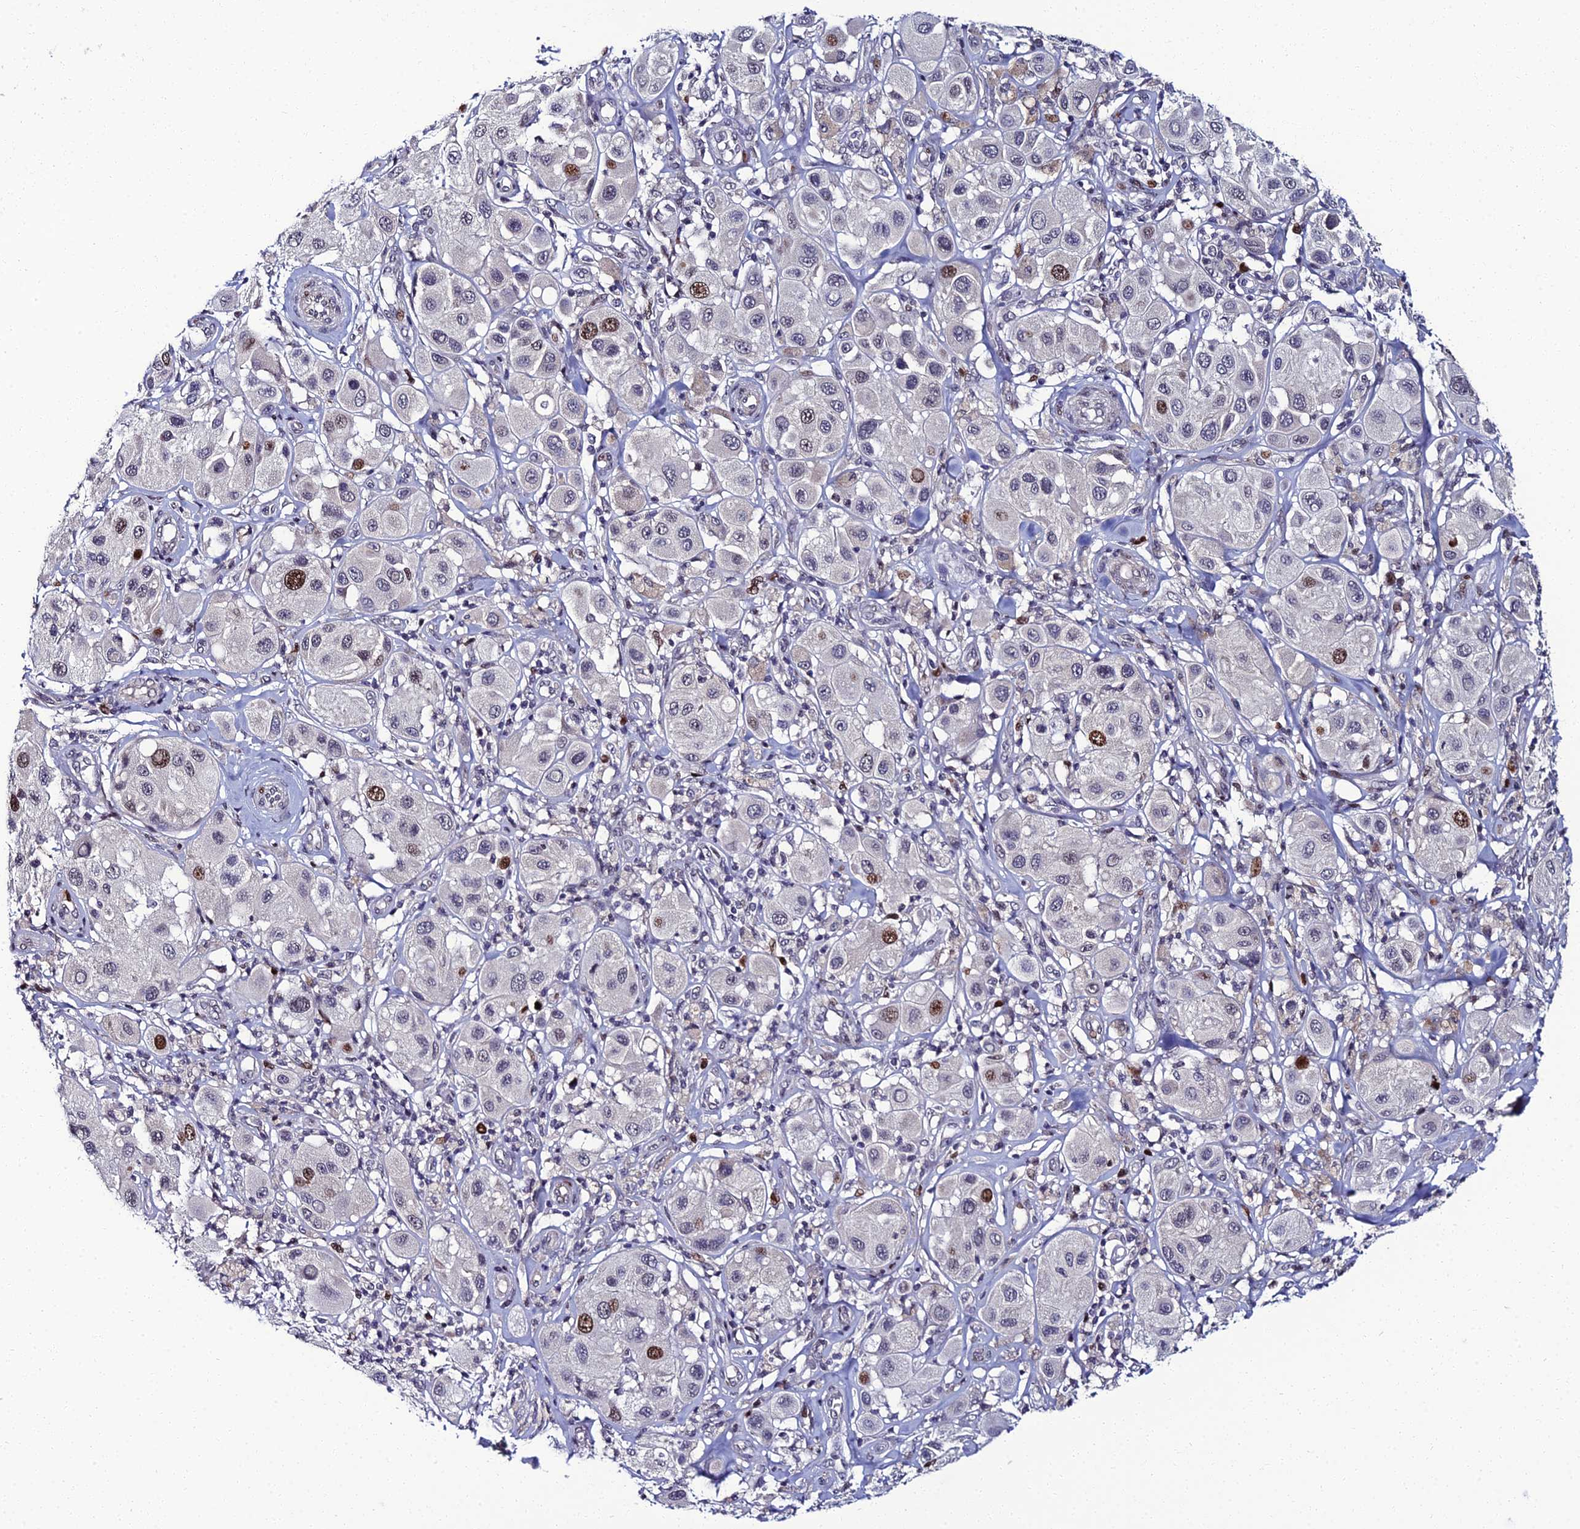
{"staining": {"intensity": "strong", "quantity": "<25%", "location": "nuclear"}, "tissue": "melanoma", "cell_type": "Tumor cells", "image_type": "cancer", "snomed": [{"axis": "morphology", "description": "Malignant melanoma, Metastatic site"}, {"axis": "topography", "description": "Skin"}], "caption": "Malignant melanoma (metastatic site) stained with a brown dye exhibits strong nuclear positive expression in about <25% of tumor cells.", "gene": "TAF9B", "patient": {"sex": "male", "age": 41}}